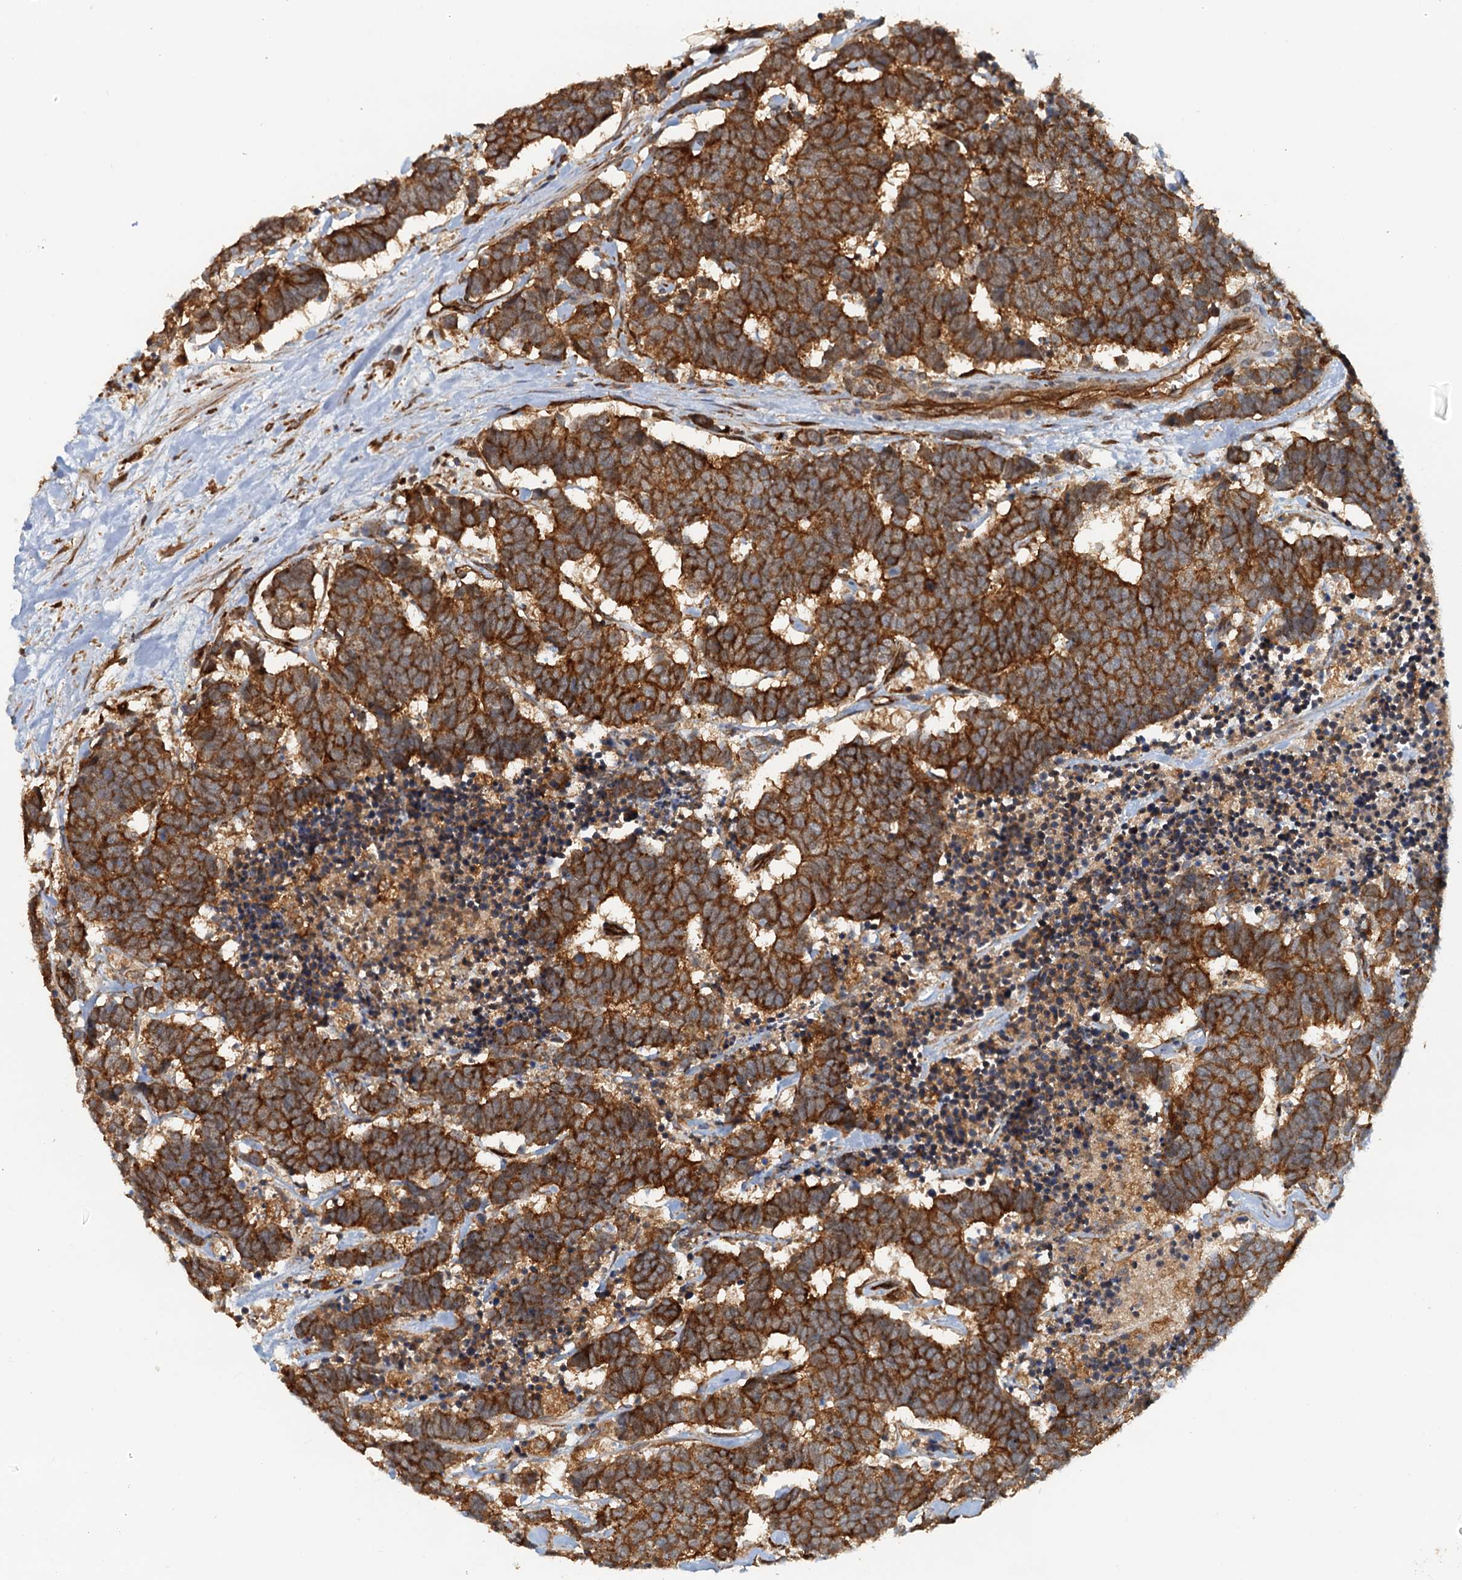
{"staining": {"intensity": "strong", "quantity": ">75%", "location": "cytoplasmic/membranous"}, "tissue": "carcinoid", "cell_type": "Tumor cells", "image_type": "cancer", "snomed": [{"axis": "morphology", "description": "Carcinoma, NOS"}, {"axis": "morphology", "description": "Carcinoid, malignant, NOS"}, {"axis": "topography", "description": "Urinary bladder"}], "caption": "This is an image of immunohistochemistry staining of carcinoid (malignant), which shows strong positivity in the cytoplasmic/membranous of tumor cells.", "gene": "NIPAL3", "patient": {"sex": "male", "age": 57}}